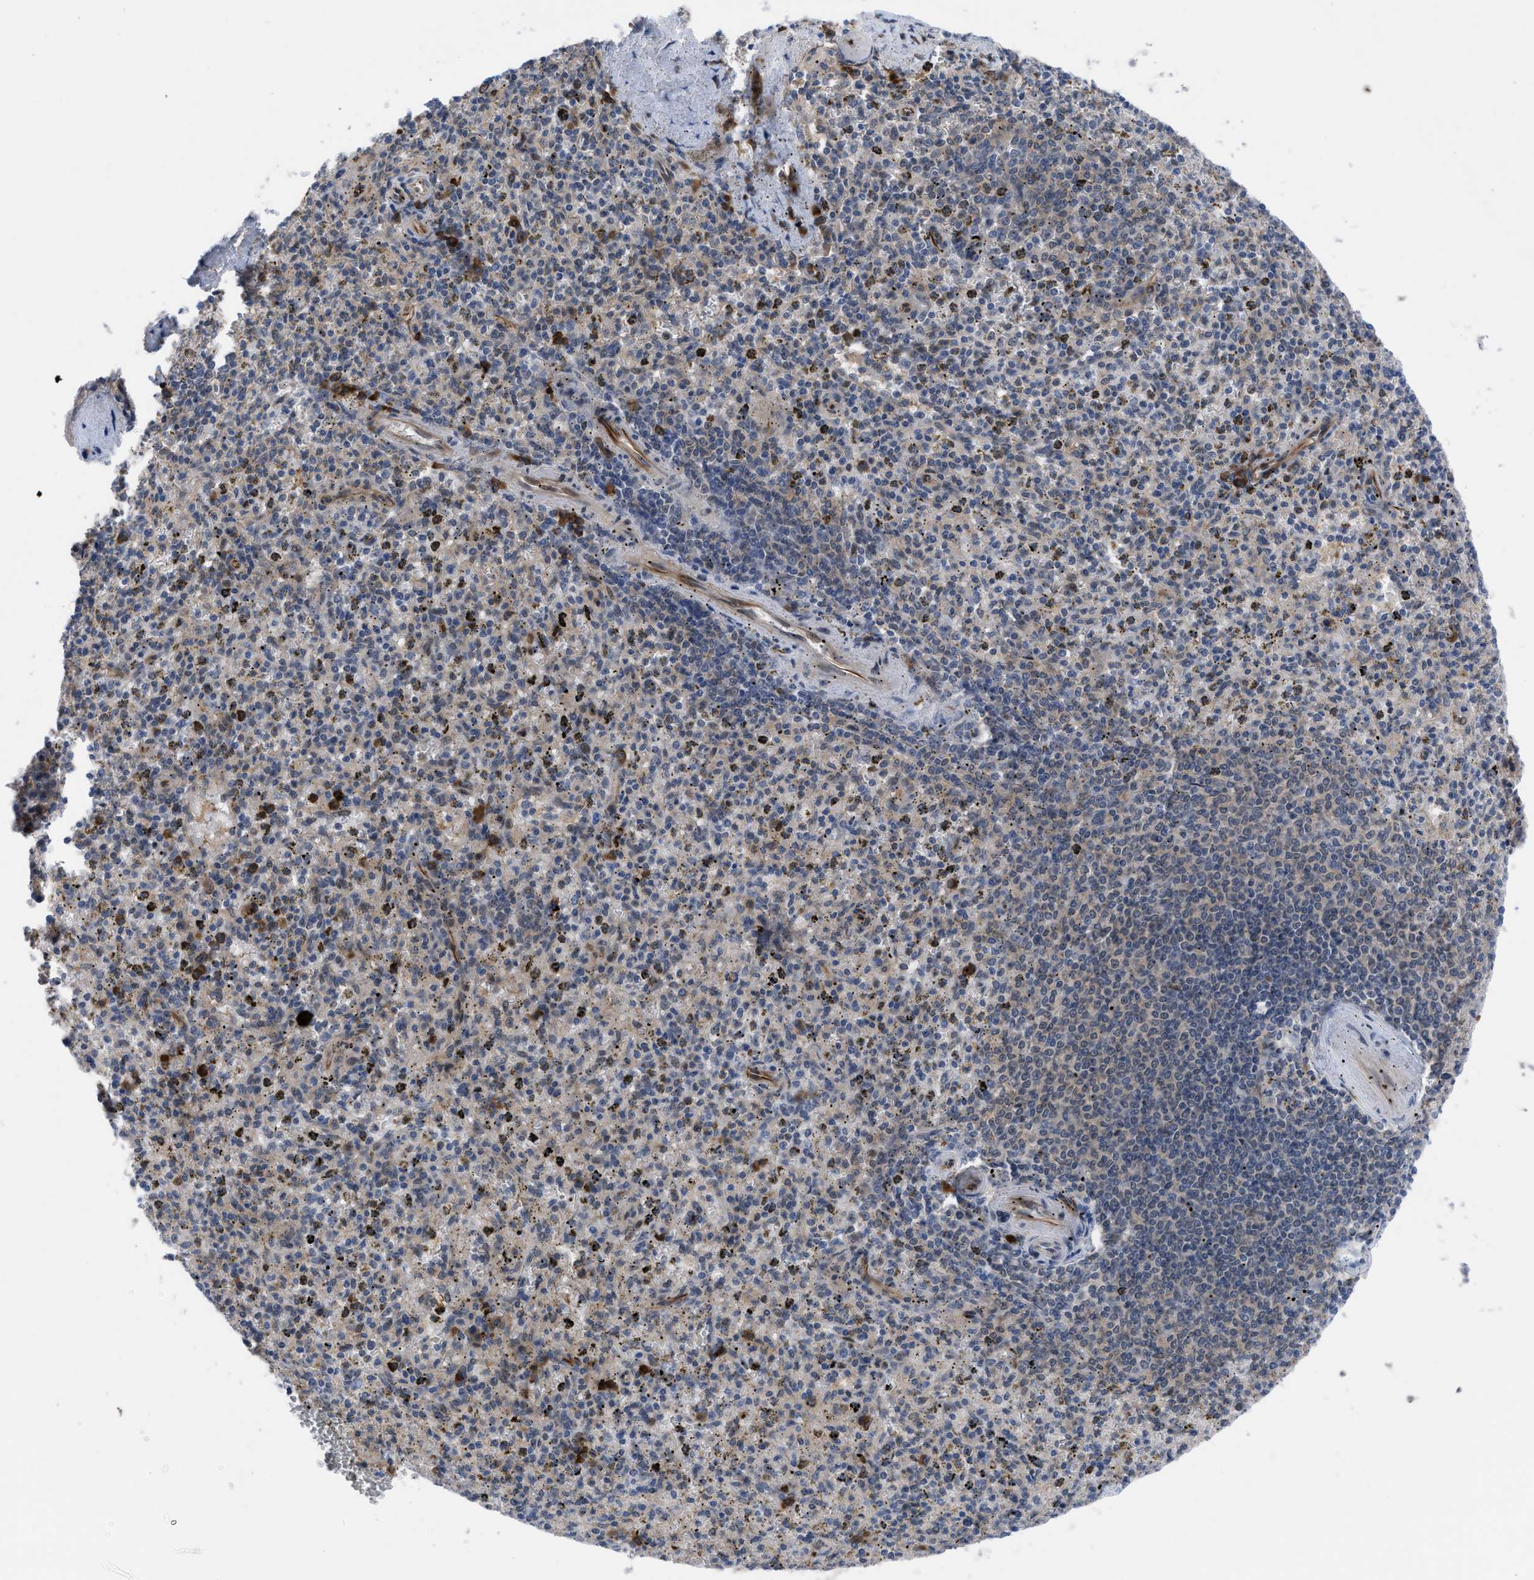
{"staining": {"intensity": "weak", "quantity": "25%-75%", "location": "cytoplasmic/membranous"}, "tissue": "spleen", "cell_type": "Cells in red pulp", "image_type": "normal", "snomed": [{"axis": "morphology", "description": "Normal tissue, NOS"}, {"axis": "topography", "description": "Spleen"}], "caption": "A low amount of weak cytoplasmic/membranous staining is appreciated in about 25%-75% of cells in red pulp in benign spleen. The protein of interest is stained brown, and the nuclei are stained in blue (DAB (3,3'-diaminobenzidine) IHC with brightfield microscopy, high magnification).", "gene": "IL17RE", "patient": {"sex": "male", "age": 72}}